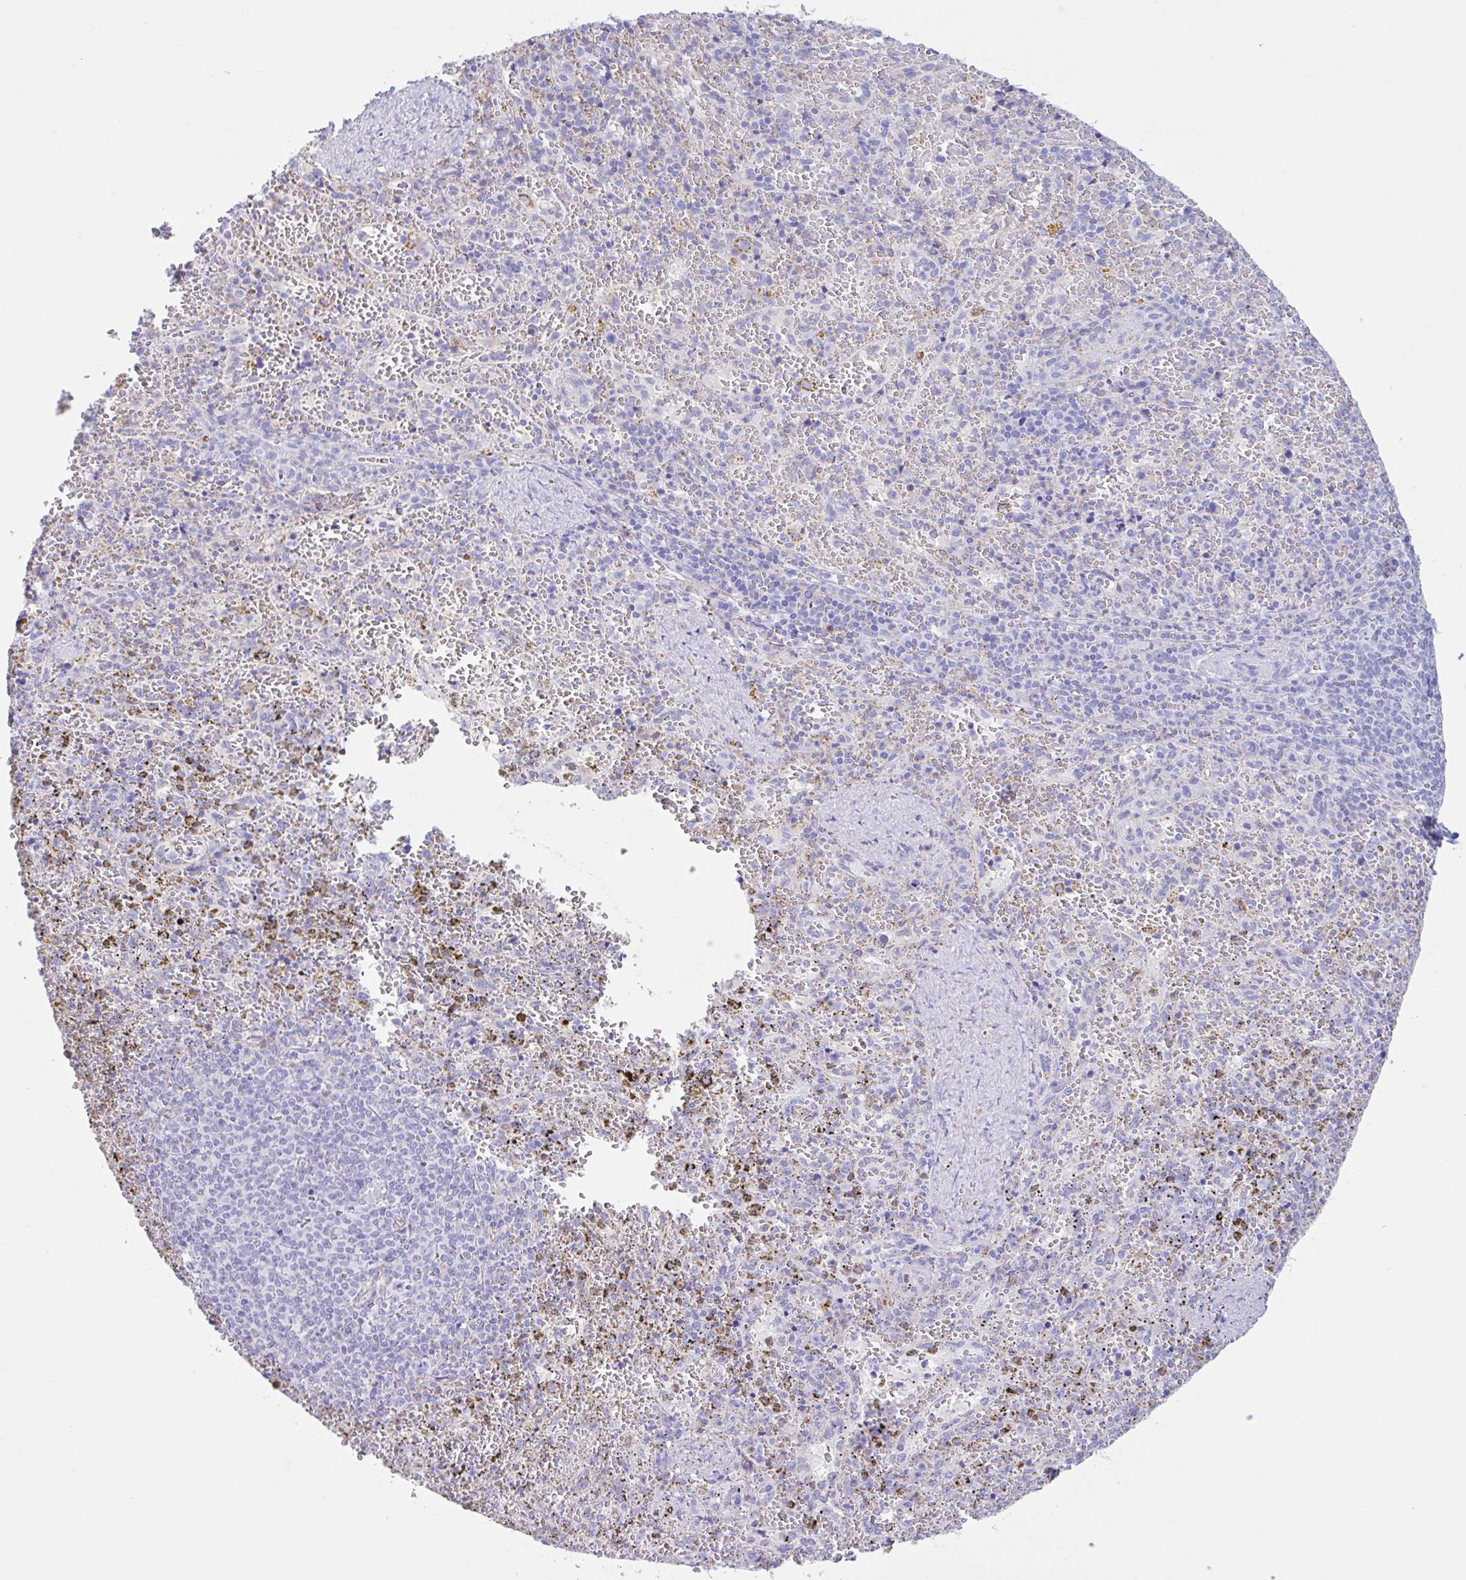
{"staining": {"intensity": "negative", "quantity": "none", "location": "none"}, "tissue": "spleen", "cell_type": "Cells in red pulp", "image_type": "normal", "snomed": [{"axis": "morphology", "description": "Normal tissue, NOS"}, {"axis": "topography", "description": "Spleen"}], "caption": "High power microscopy micrograph of an IHC histopathology image of benign spleen, revealing no significant staining in cells in red pulp.", "gene": "LARGE2", "patient": {"sex": "female", "age": 50}}